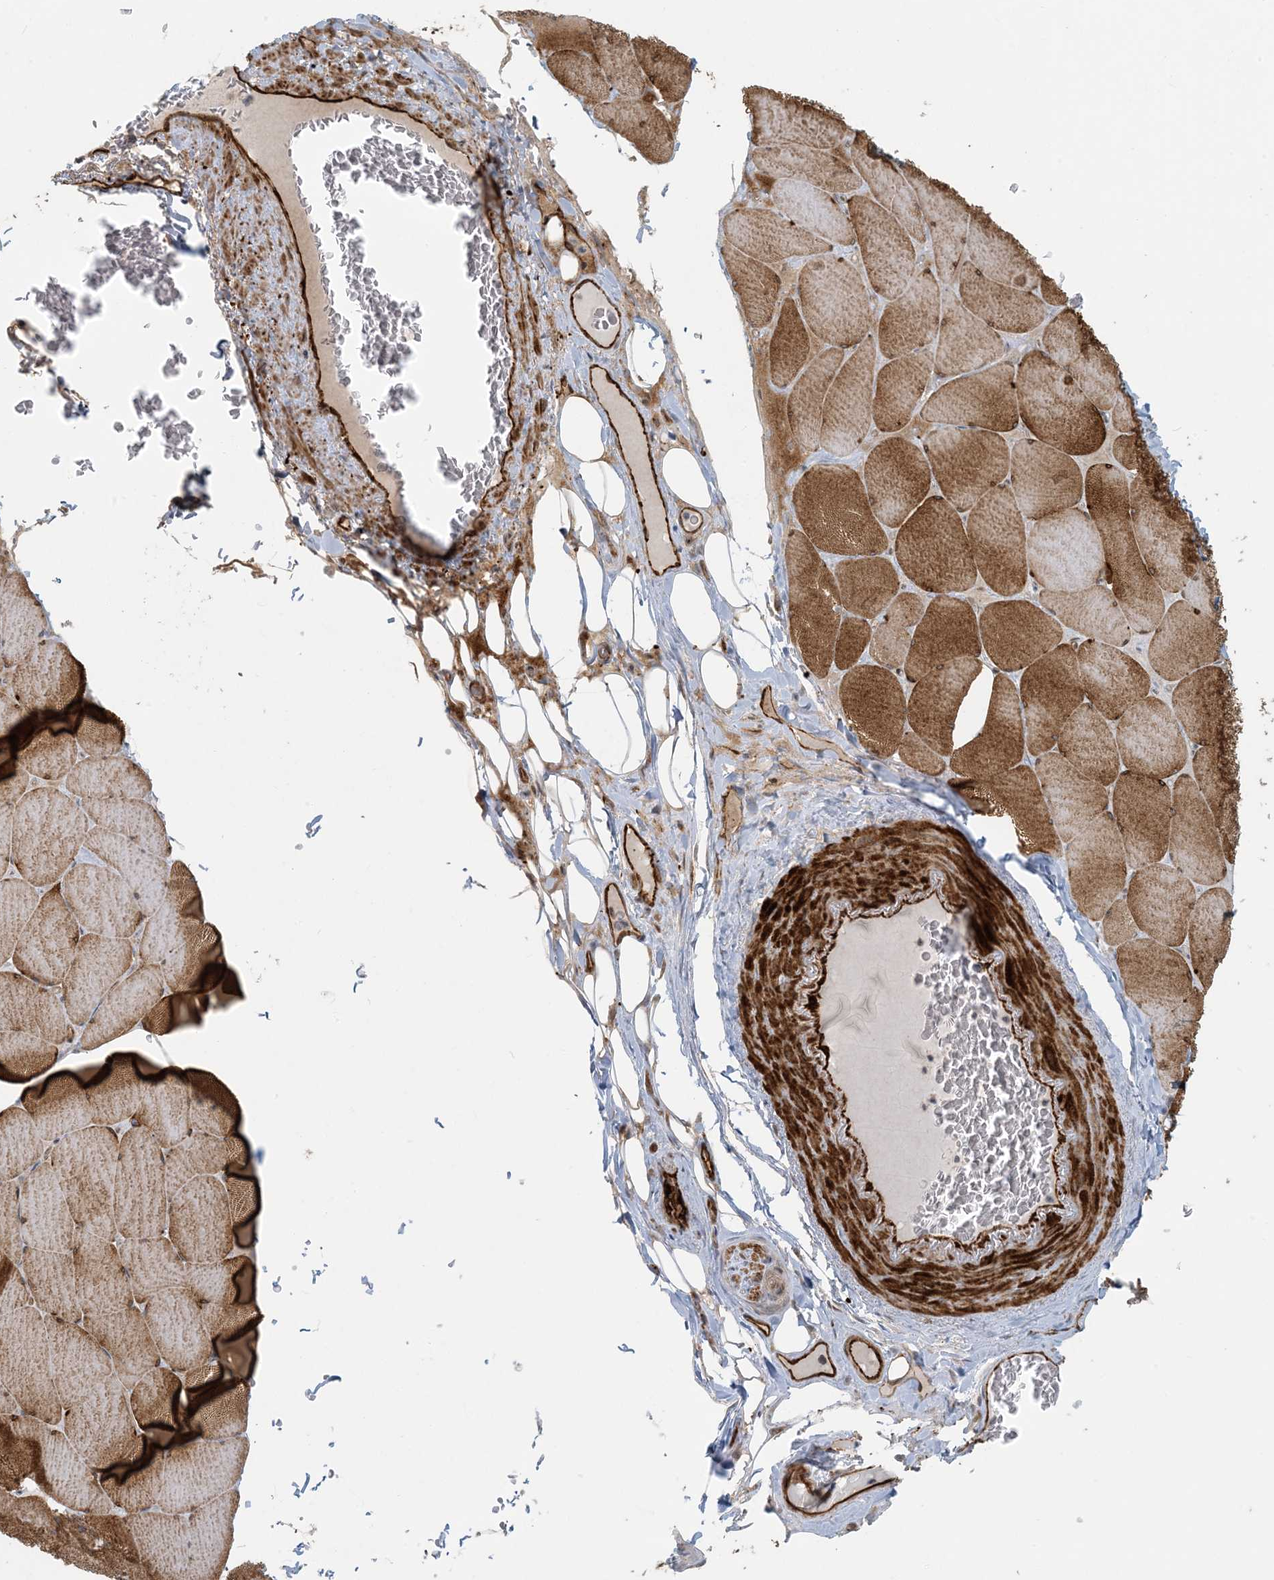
{"staining": {"intensity": "strong", "quantity": ">75%", "location": "cytoplasmic/membranous"}, "tissue": "skeletal muscle", "cell_type": "Myocytes", "image_type": "normal", "snomed": [{"axis": "morphology", "description": "Normal tissue, NOS"}, {"axis": "topography", "description": "Skeletal muscle"}, {"axis": "topography", "description": "Head-Neck"}], "caption": "Skeletal muscle stained with immunohistochemistry (IHC) exhibits strong cytoplasmic/membranous positivity in about >75% of myocytes. The staining was performed using DAB, with brown indicating positive protein expression. Nuclei are stained blue with hematoxylin.", "gene": "BCORL1", "patient": {"sex": "male", "age": 66}}